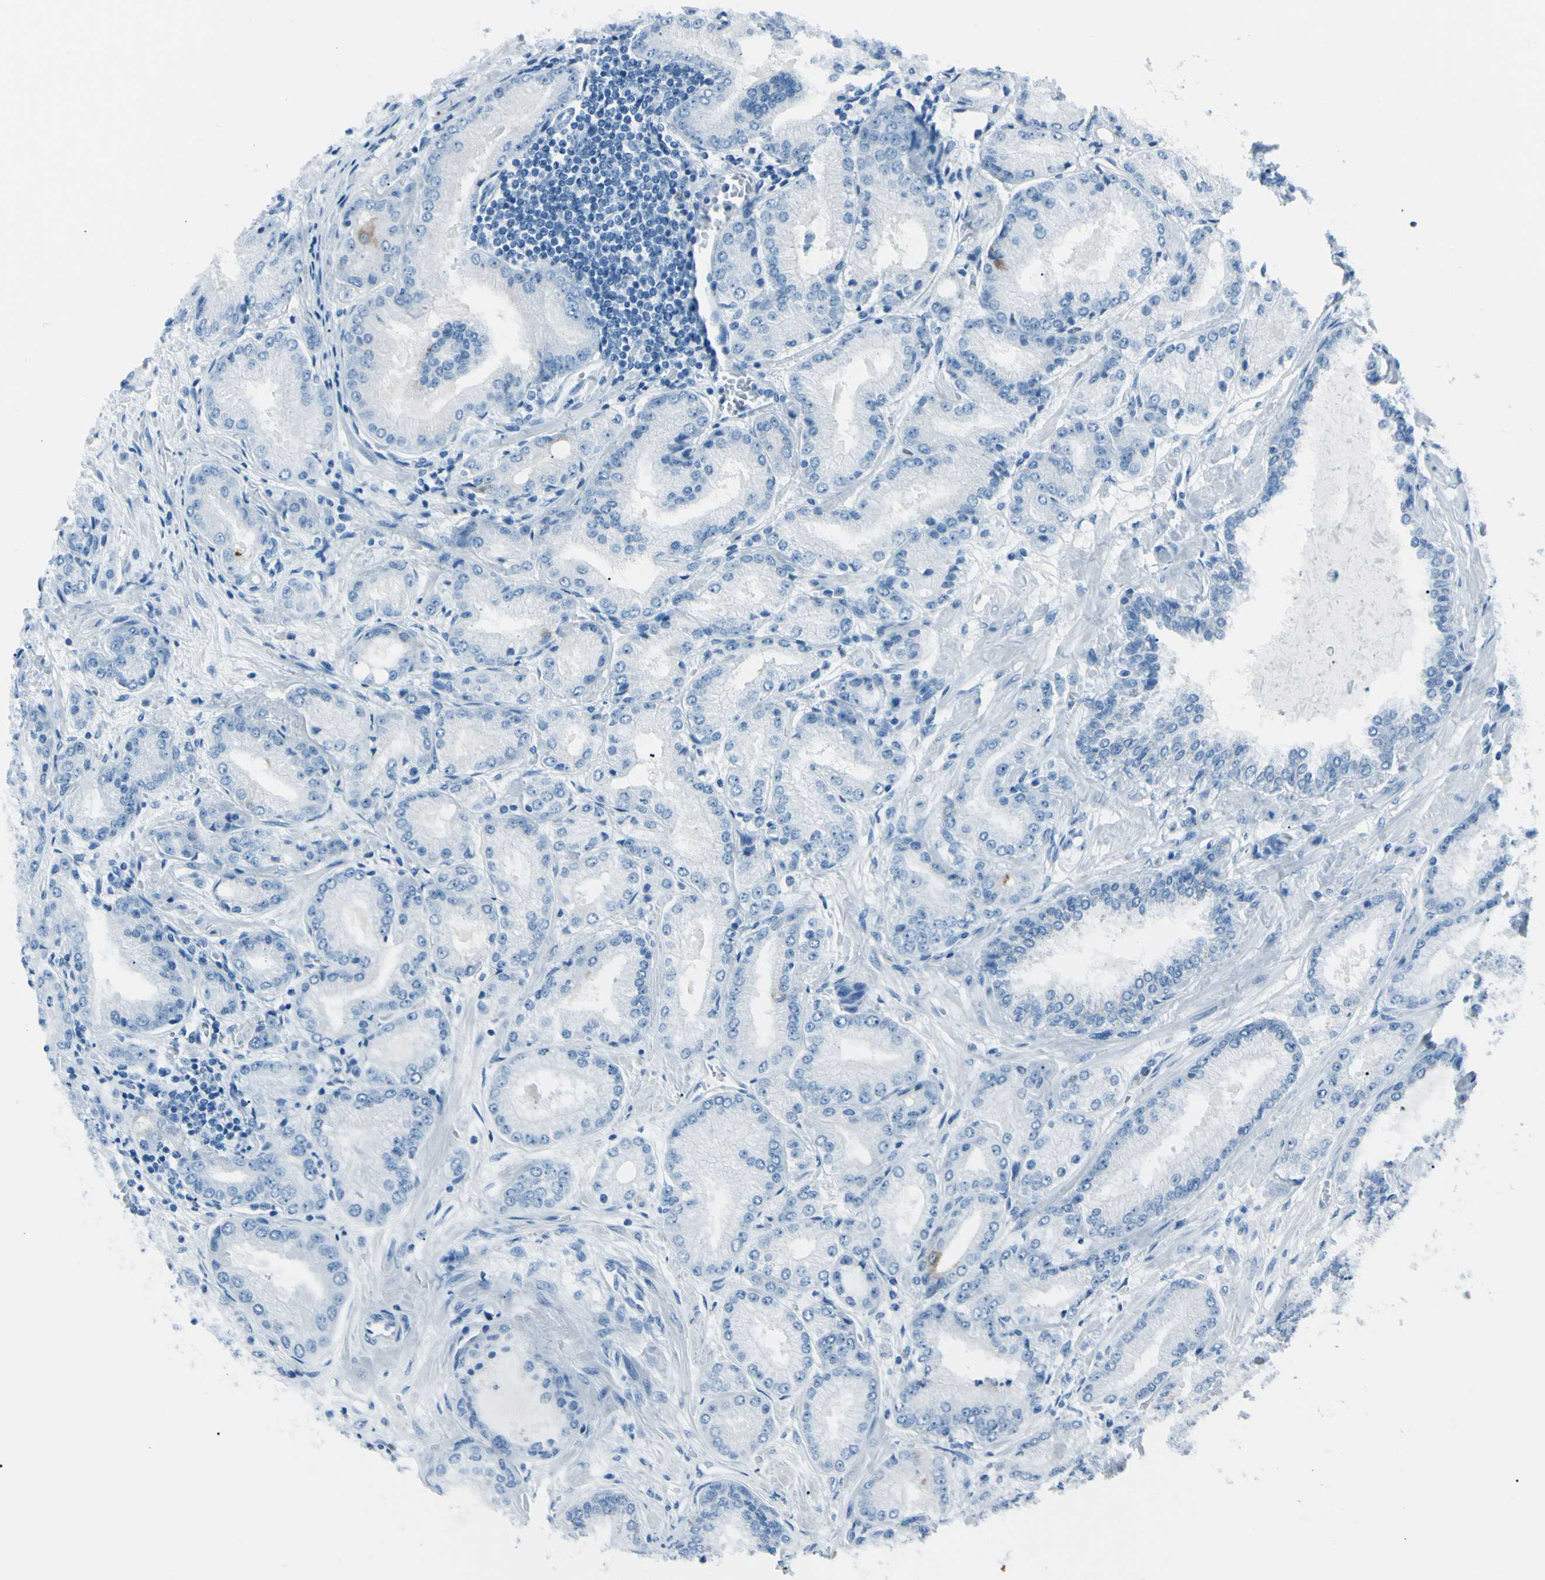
{"staining": {"intensity": "negative", "quantity": "none", "location": "none"}, "tissue": "prostate cancer", "cell_type": "Tumor cells", "image_type": "cancer", "snomed": [{"axis": "morphology", "description": "Adenocarcinoma, High grade"}, {"axis": "topography", "description": "Prostate"}], "caption": "Tumor cells show no significant protein positivity in high-grade adenocarcinoma (prostate). (DAB IHC, high magnification).", "gene": "TFPI2", "patient": {"sex": "male", "age": 59}}